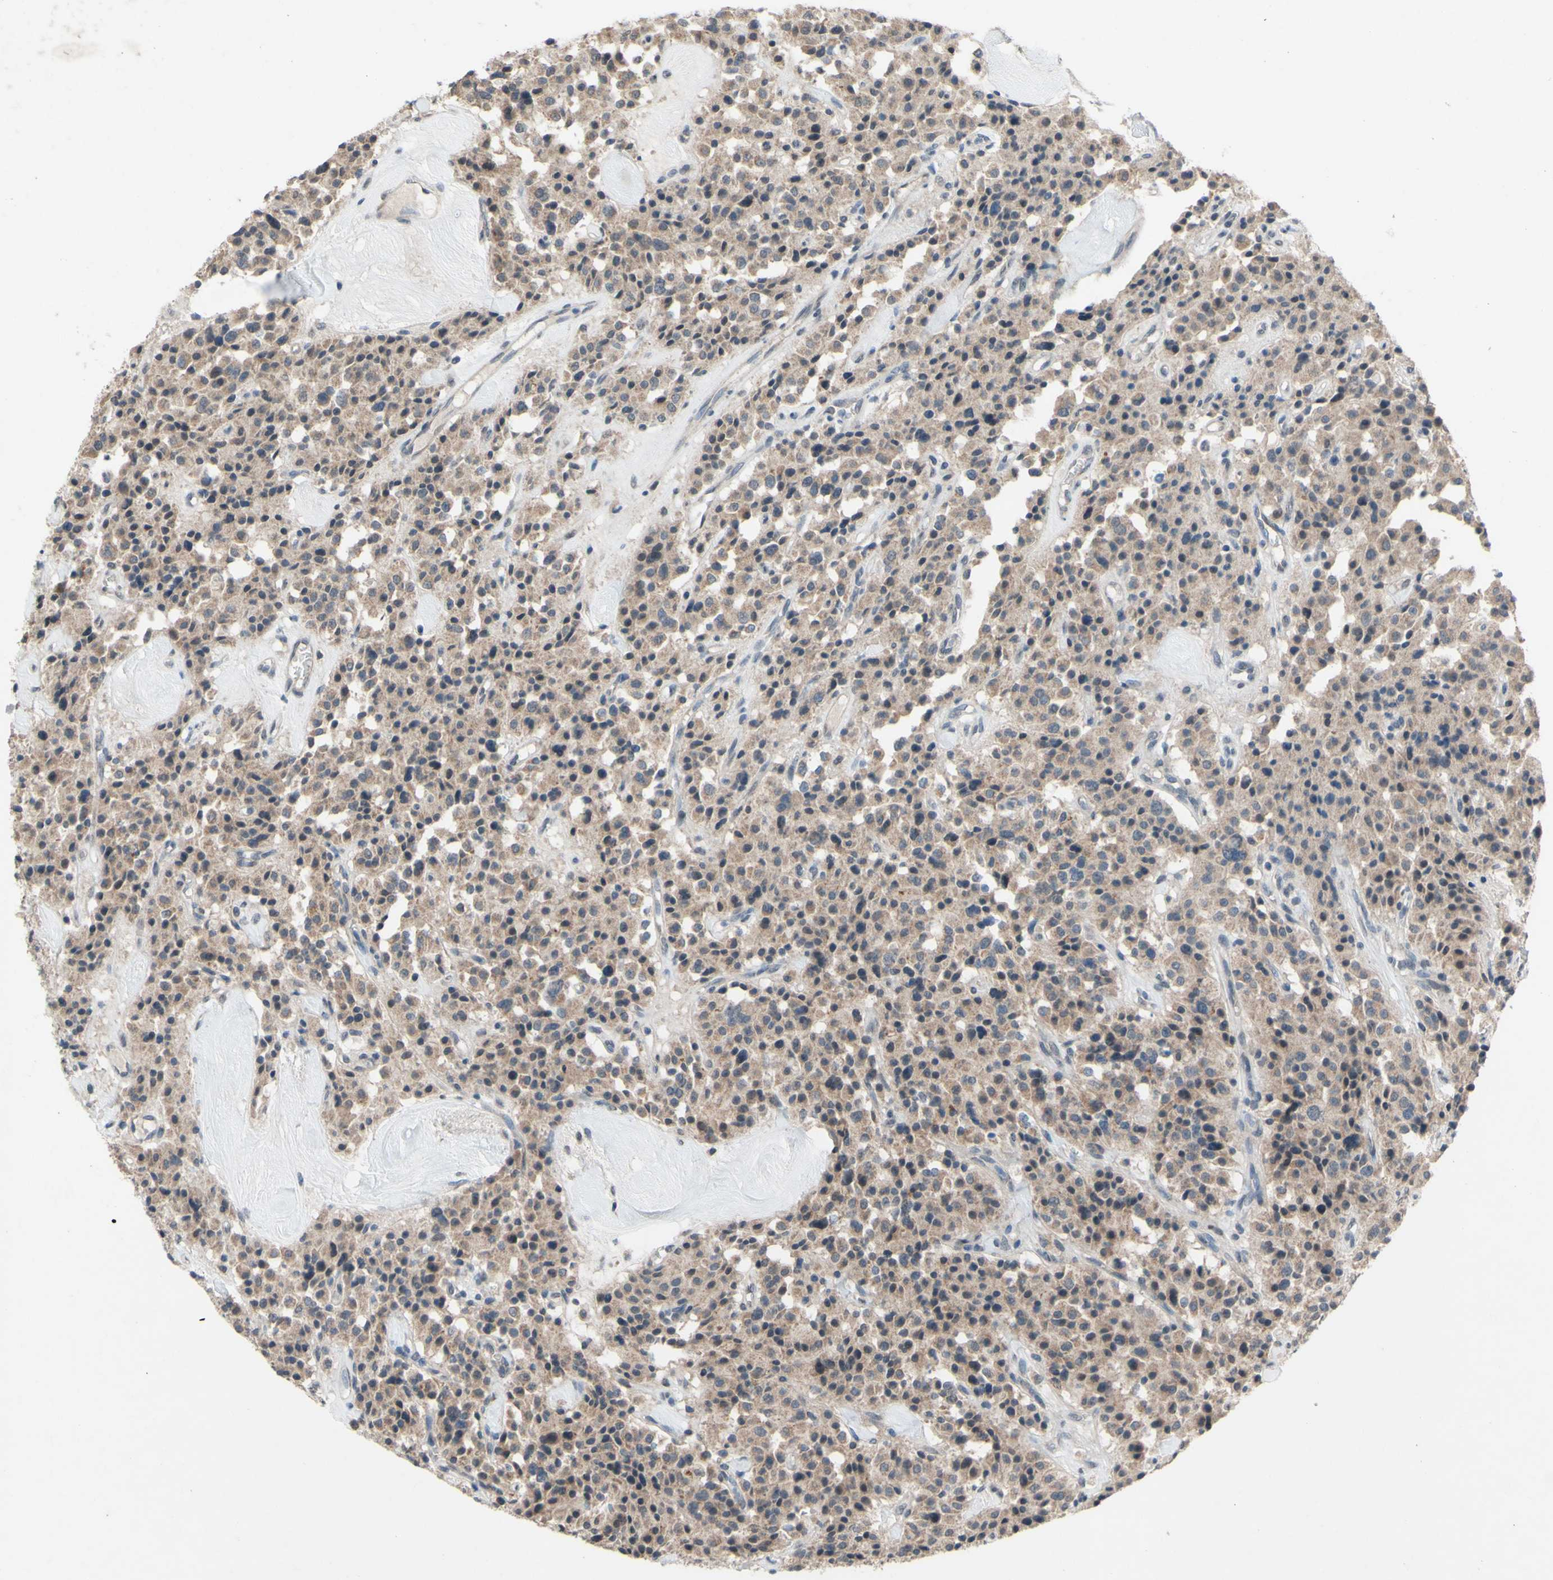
{"staining": {"intensity": "moderate", "quantity": ">75%", "location": "cytoplasmic/membranous"}, "tissue": "carcinoid", "cell_type": "Tumor cells", "image_type": "cancer", "snomed": [{"axis": "morphology", "description": "Carcinoid, malignant, NOS"}, {"axis": "topography", "description": "Lung"}], "caption": "Carcinoid (malignant) stained for a protein (brown) reveals moderate cytoplasmic/membranous positive staining in about >75% of tumor cells.", "gene": "CDCP1", "patient": {"sex": "male", "age": 30}}